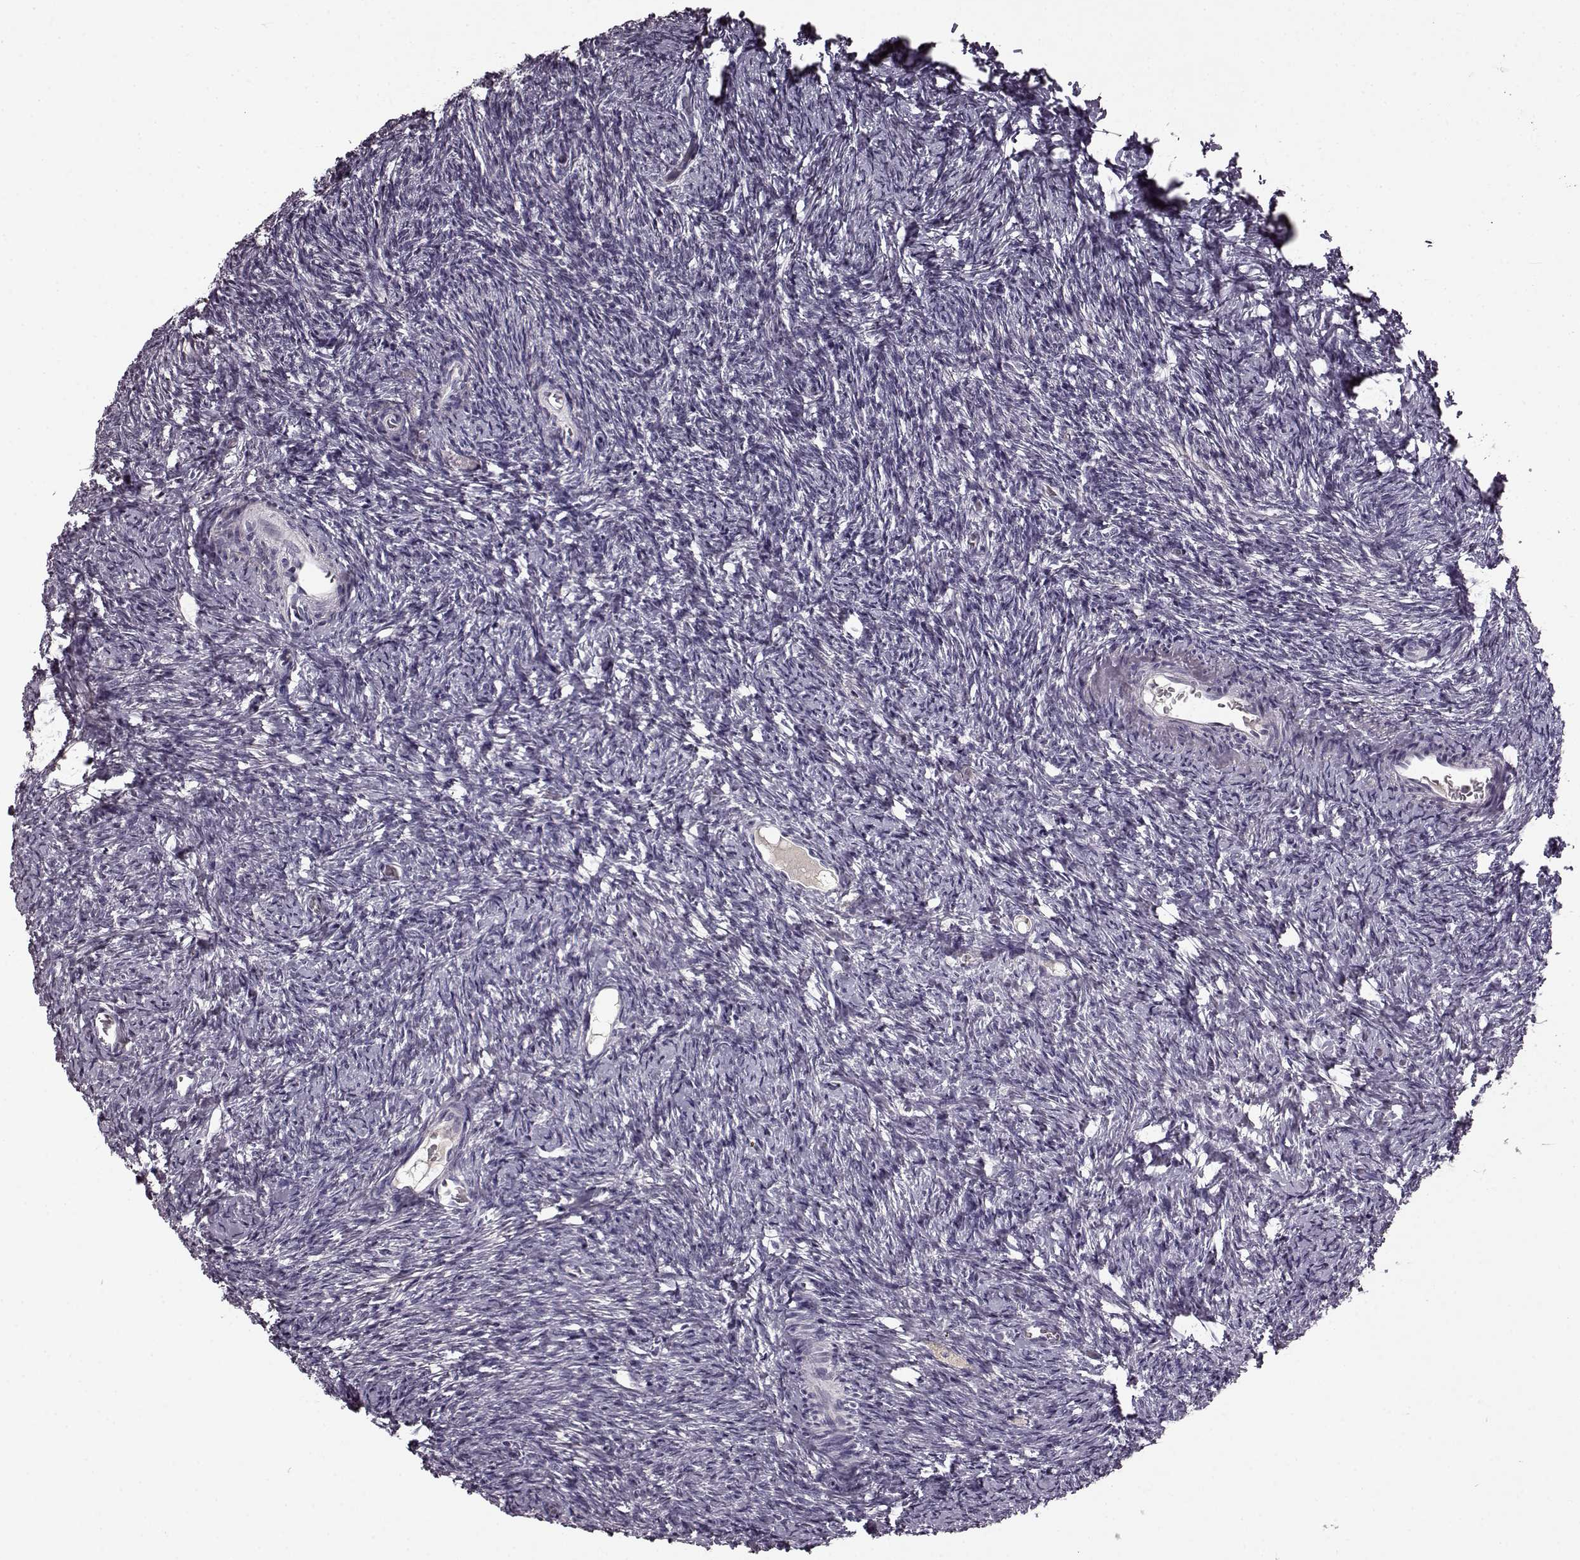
{"staining": {"intensity": "negative", "quantity": "none", "location": "none"}, "tissue": "ovary", "cell_type": "Follicle cells", "image_type": "normal", "snomed": [{"axis": "morphology", "description": "Normal tissue, NOS"}, {"axis": "topography", "description": "Ovary"}], "caption": "Follicle cells show no significant positivity in unremarkable ovary.", "gene": "CNGA3", "patient": {"sex": "female", "age": 39}}